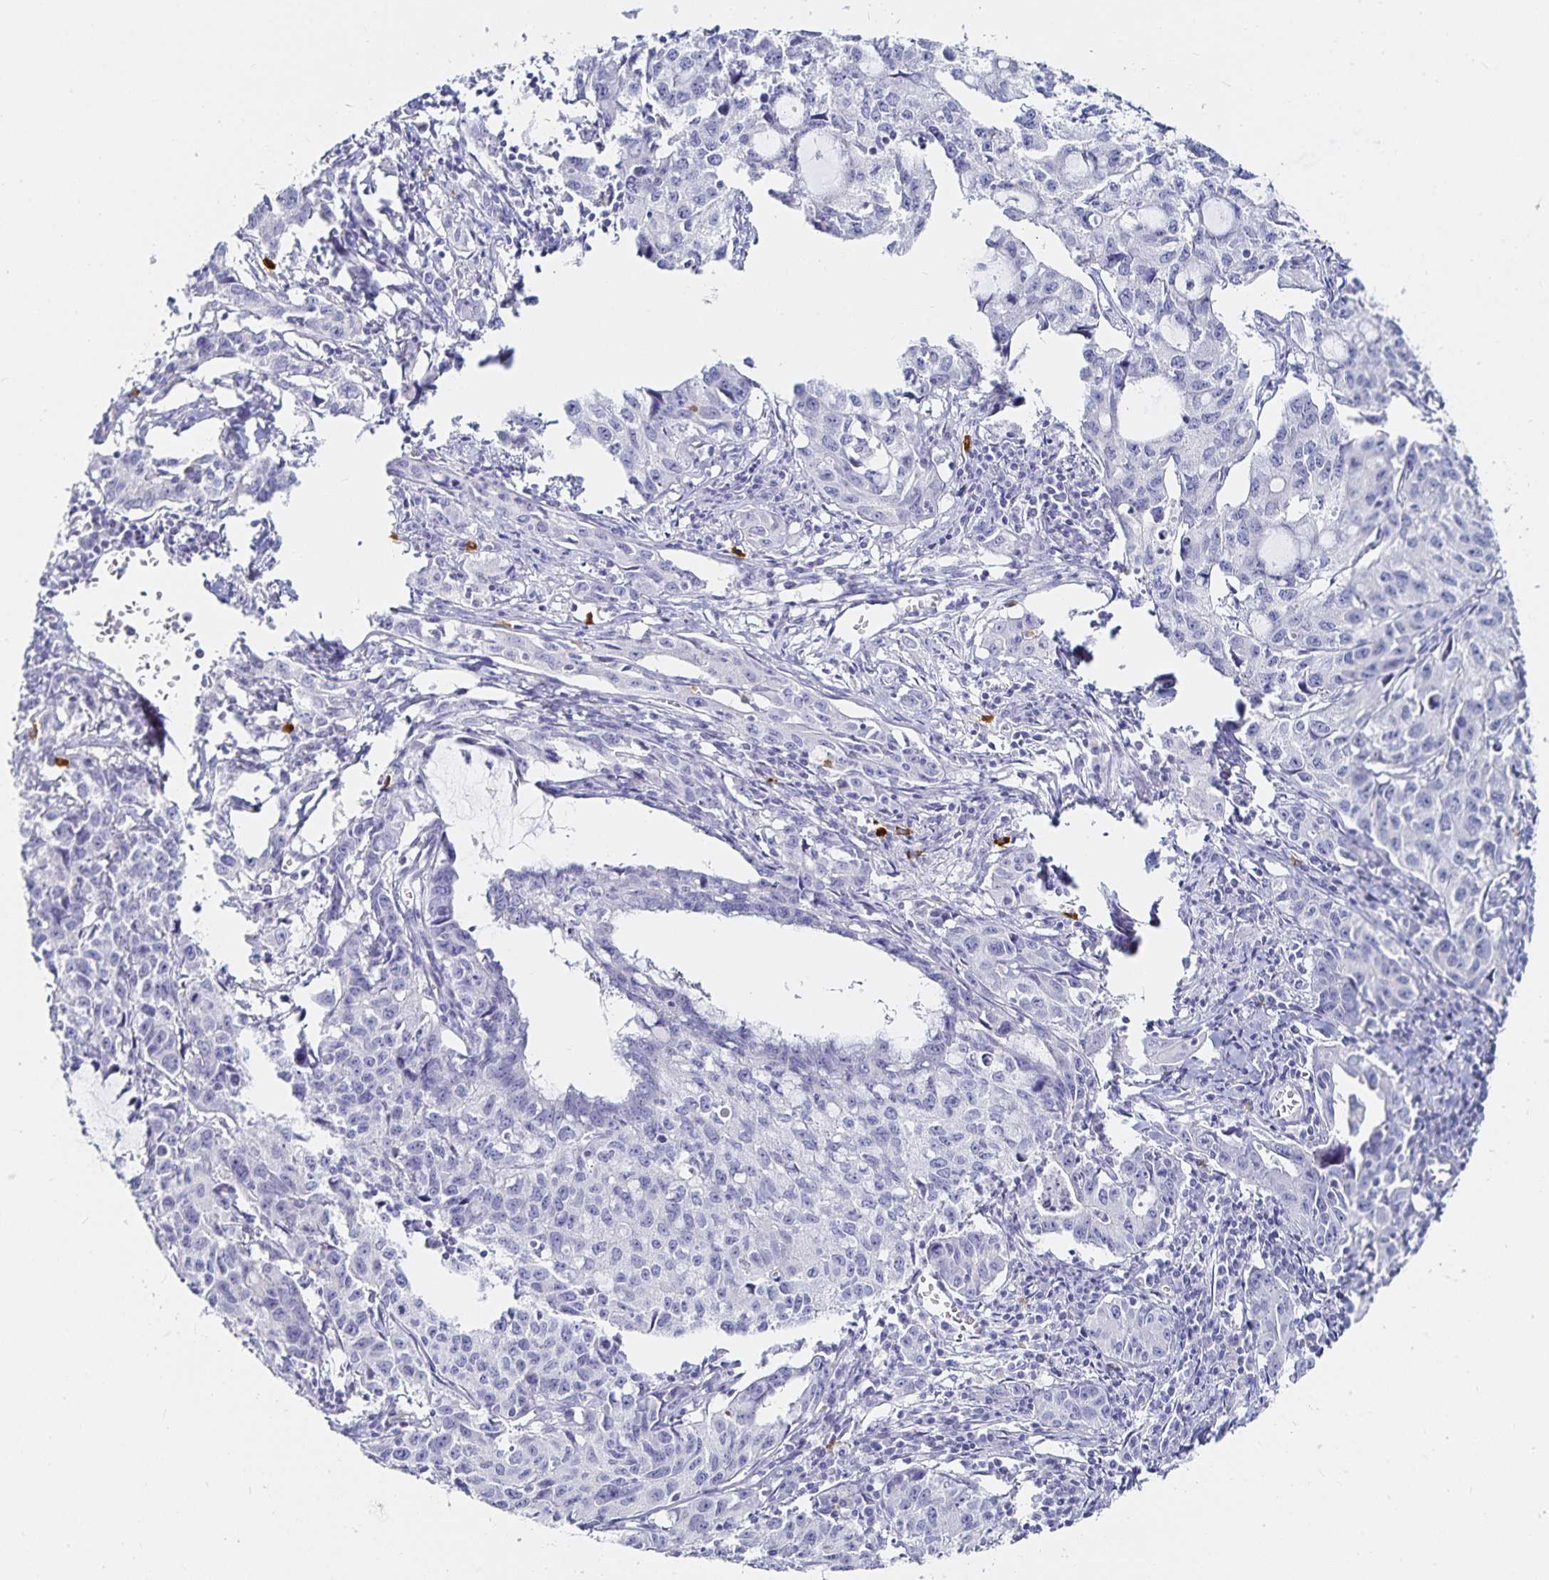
{"staining": {"intensity": "negative", "quantity": "none", "location": "none"}, "tissue": "cervical cancer", "cell_type": "Tumor cells", "image_type": "cancer", "snomed": [{"axis": "morphology", "description": "Squamous cell carcinoma, NOS"}, {"axis": "topography", "description": "Cervix"}], "caption": "DAB (3,3'-diaminobenzidine) immunohistochemical staining of cervical squamous cell carcinoma shows no significant expression in tumor cells.", "gene": "TNIP1", "patient": {"sex": "female", "age": 28}}